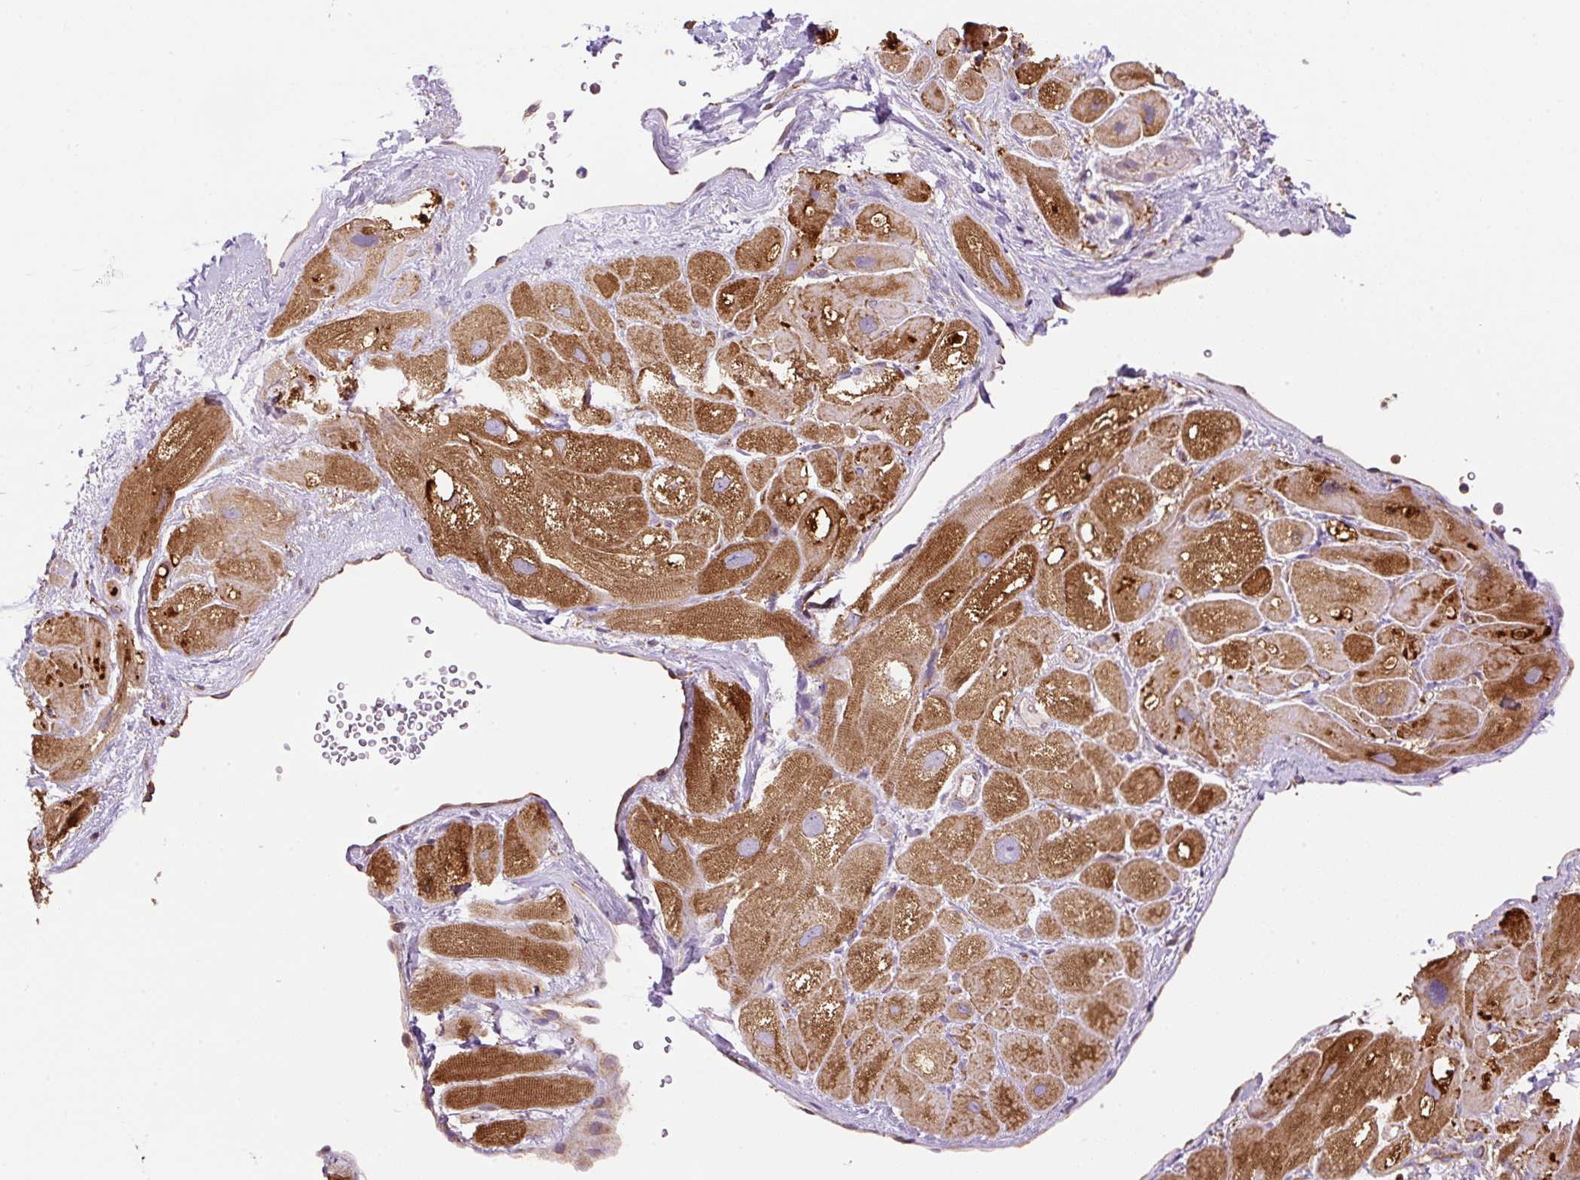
{"staining": {"intensity": "strong", "quantity": "25%-75%", "location": "cytoplasmic/membranous"}, "tissue": "heart muscle", "cell_type": "Cardiomyocytes", "image_type": "normal", "snomed": [{"axis": "morphology", "description": "Normal tissue, NOS"}, {"axis": "topography", "description": "Heart"}], "caption": "Heart muscle stained with immunohistochemistry shows strong cytoplasmic/membranous staining in about 25%-75% of cardiomyocytes.", "gene": "PPME1", "patient": {"sex": "male", "age": 49}}